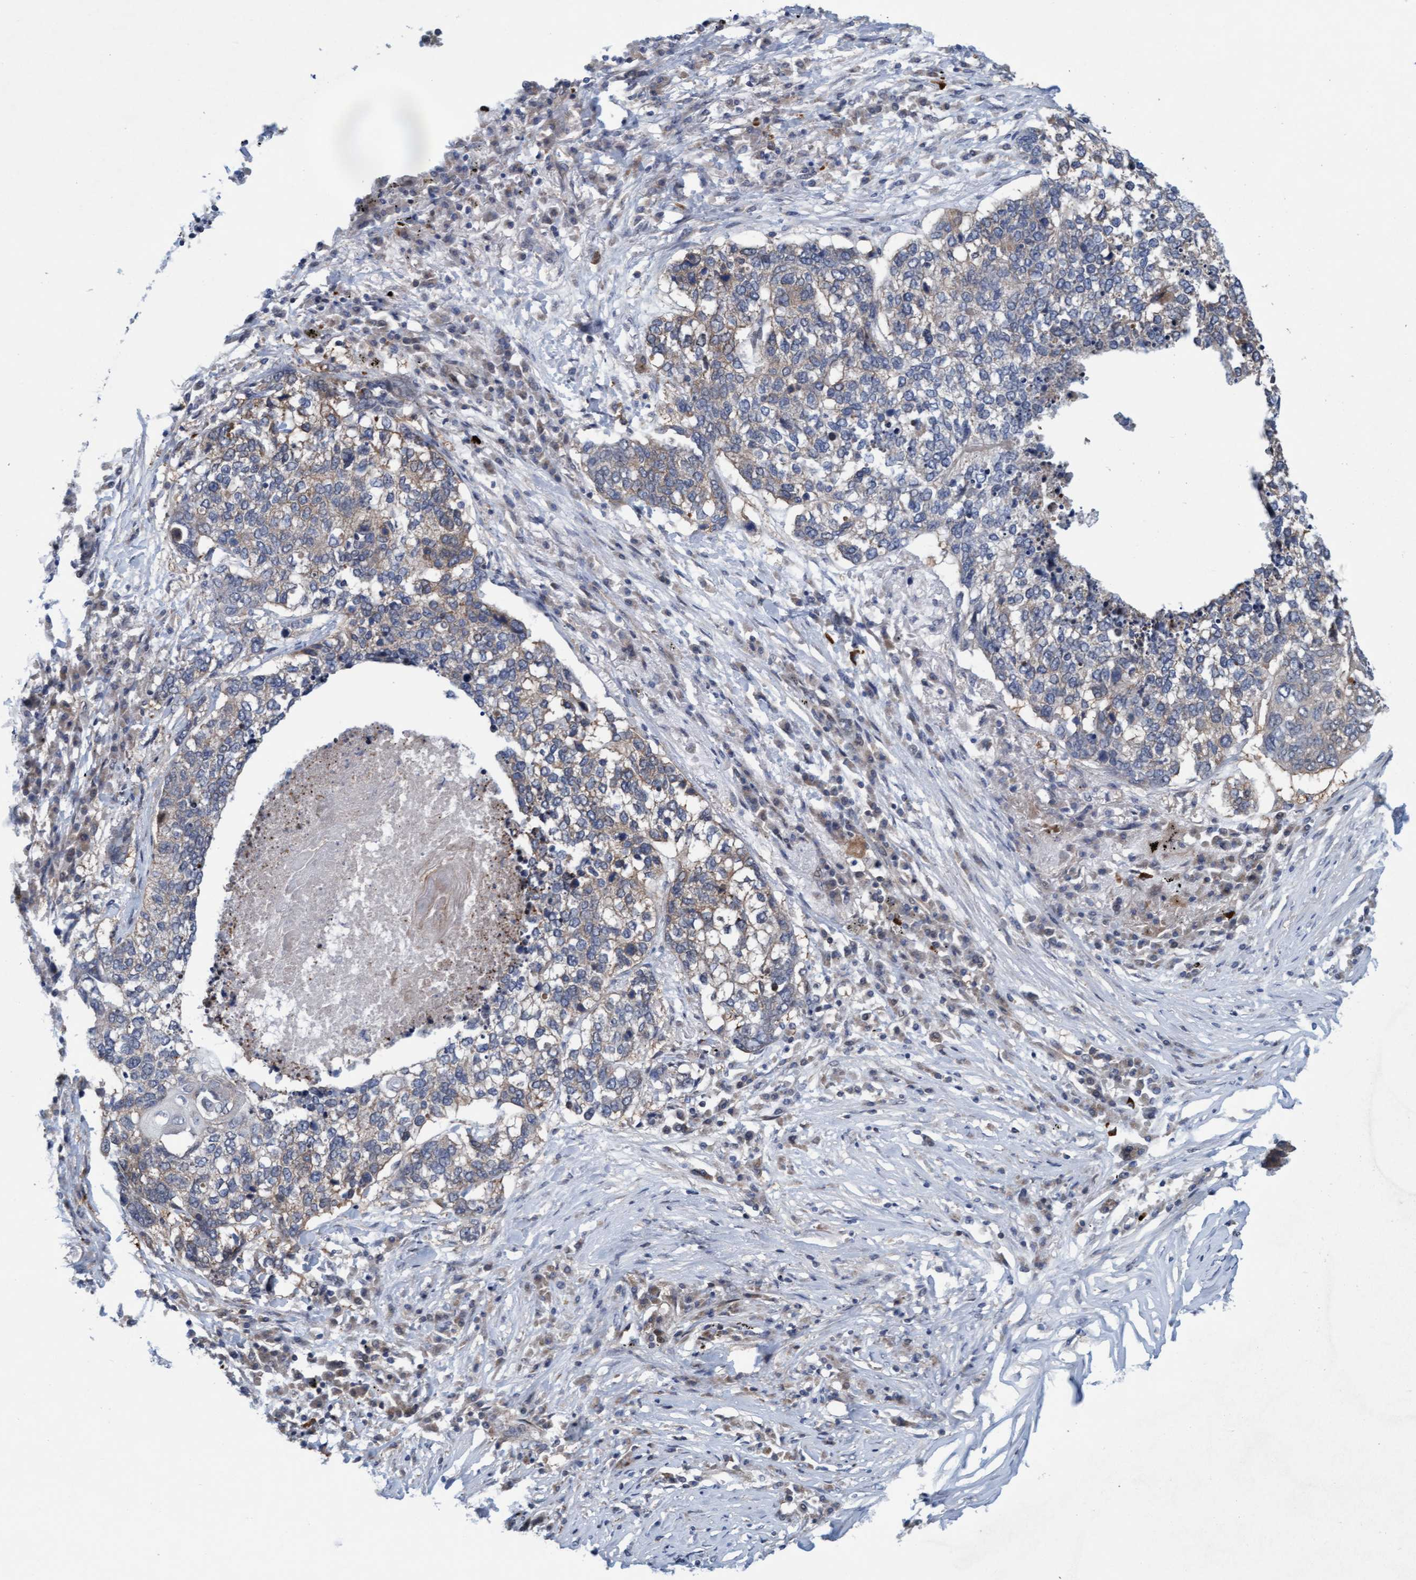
{"staining": {"intensity": "weak", "quantity": ">75%", "location": "cytoplasmic/membranous"}, "tissue": "lung cancer", "cell_type": "Tumor cells", "image_type": "cancer", "snomed": [{"axis": "morphology", "description": "Squamous cell carcinoma, NOS"}, {"axis": "topography", "description": "Lung"}], "caption": "Lung squamous cell carcinoma tissue exhibits weak cytoplasmic/membranous staining in about >75% of tumor cells", "gene": "KLHL25", "patient": {"sex": "female", "age": 63}}